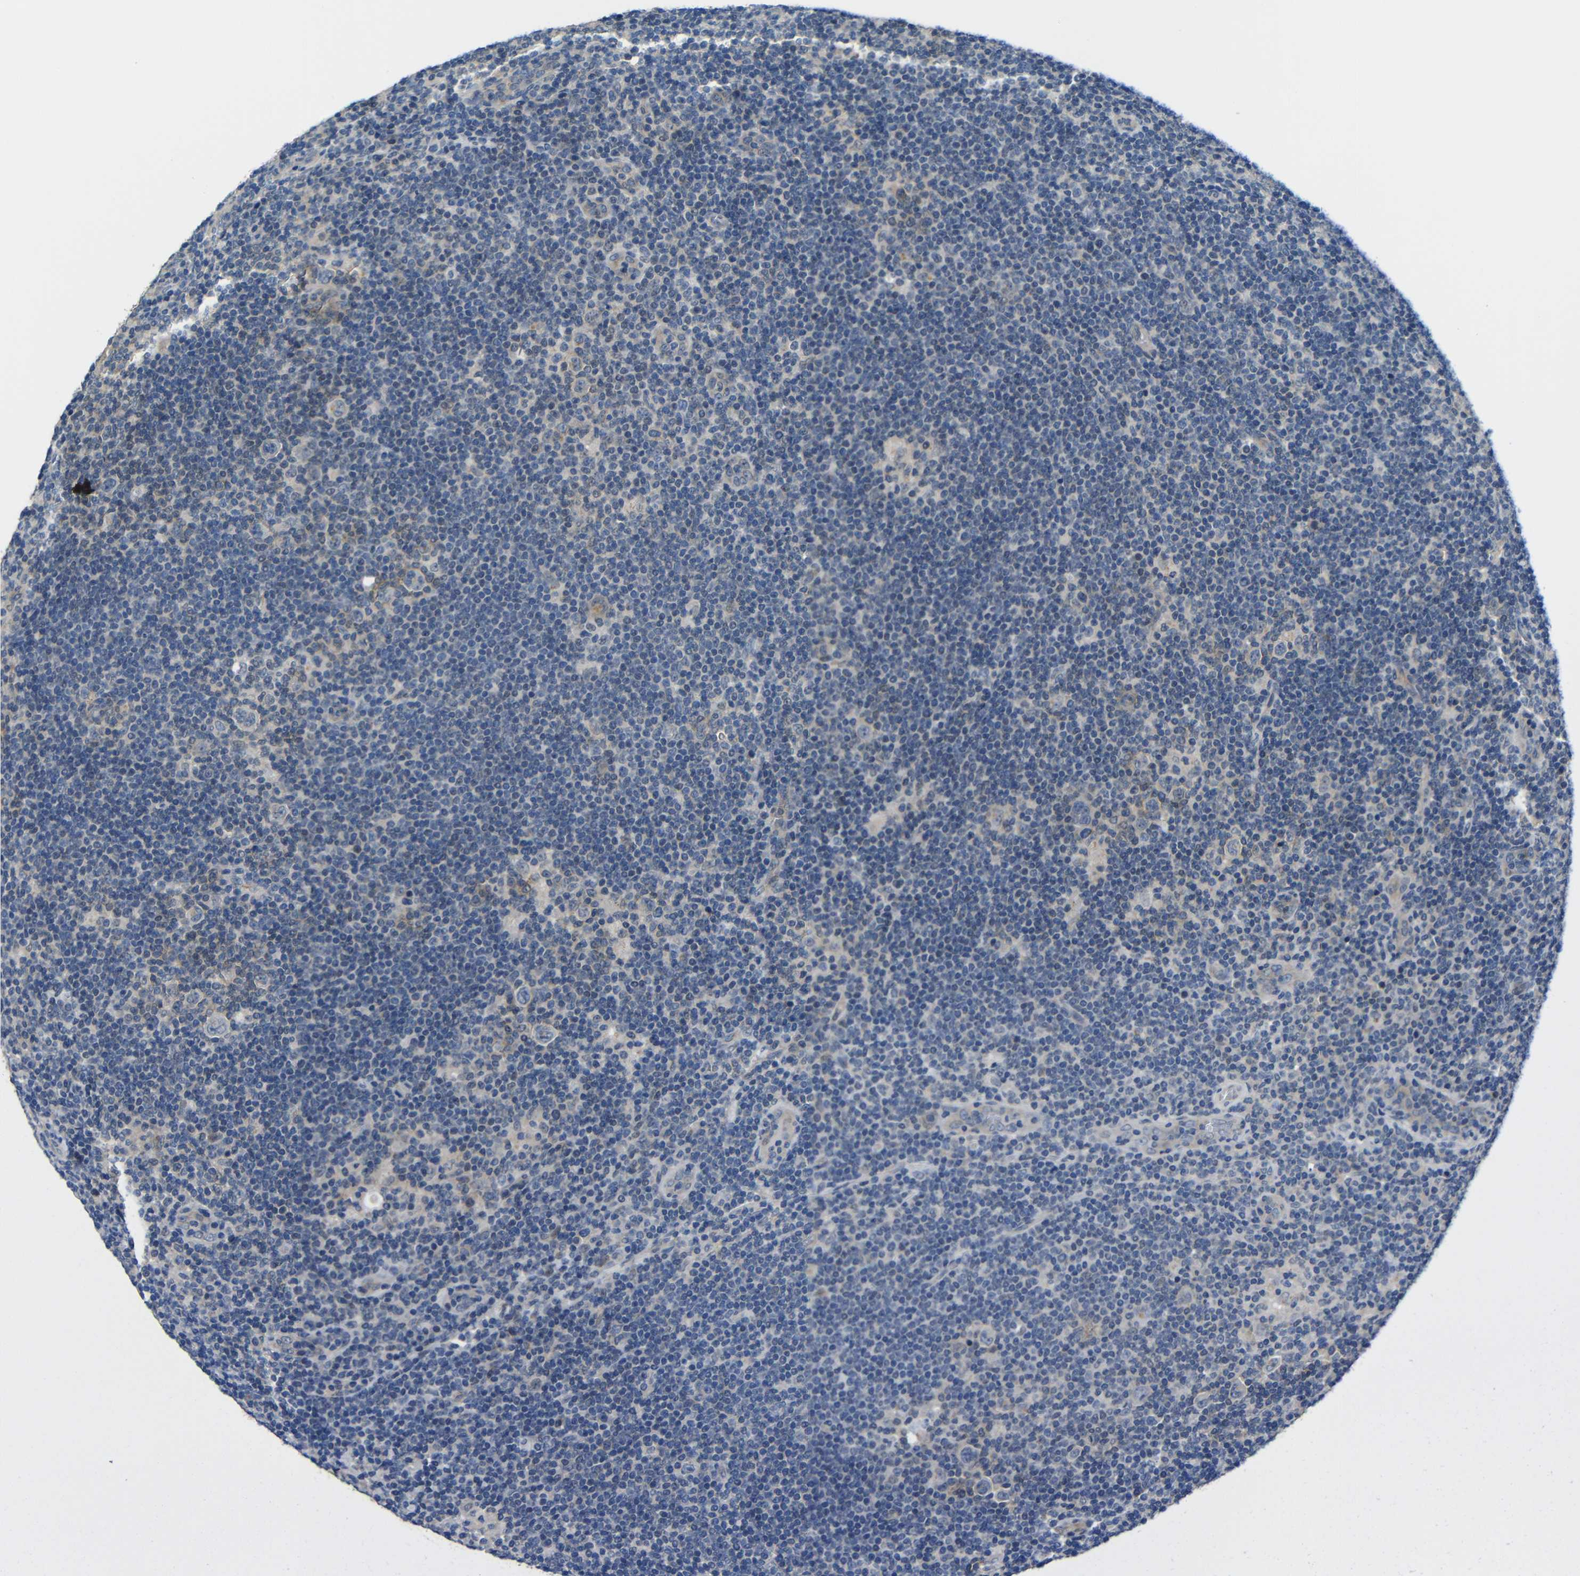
{"staining": {"intensity": "weak", "quantity": "<25%", "location": "cytoplasmic/membranous"}, "tissue": "lymphoma", "cell_type": "Tumor cells", "image_type": "cancer", "snomed": [{"axis": "morphology", "description": "Hodgkin's disease, NOS"}, {"axis": "topography", "description": "Lymph node"}], "caption": "Immunohistochemistry of human Hodgkin's disease displays no staining in tumor cells.", "gene": "ZNF90", "patient": {"sex": "female", "age": 57}}